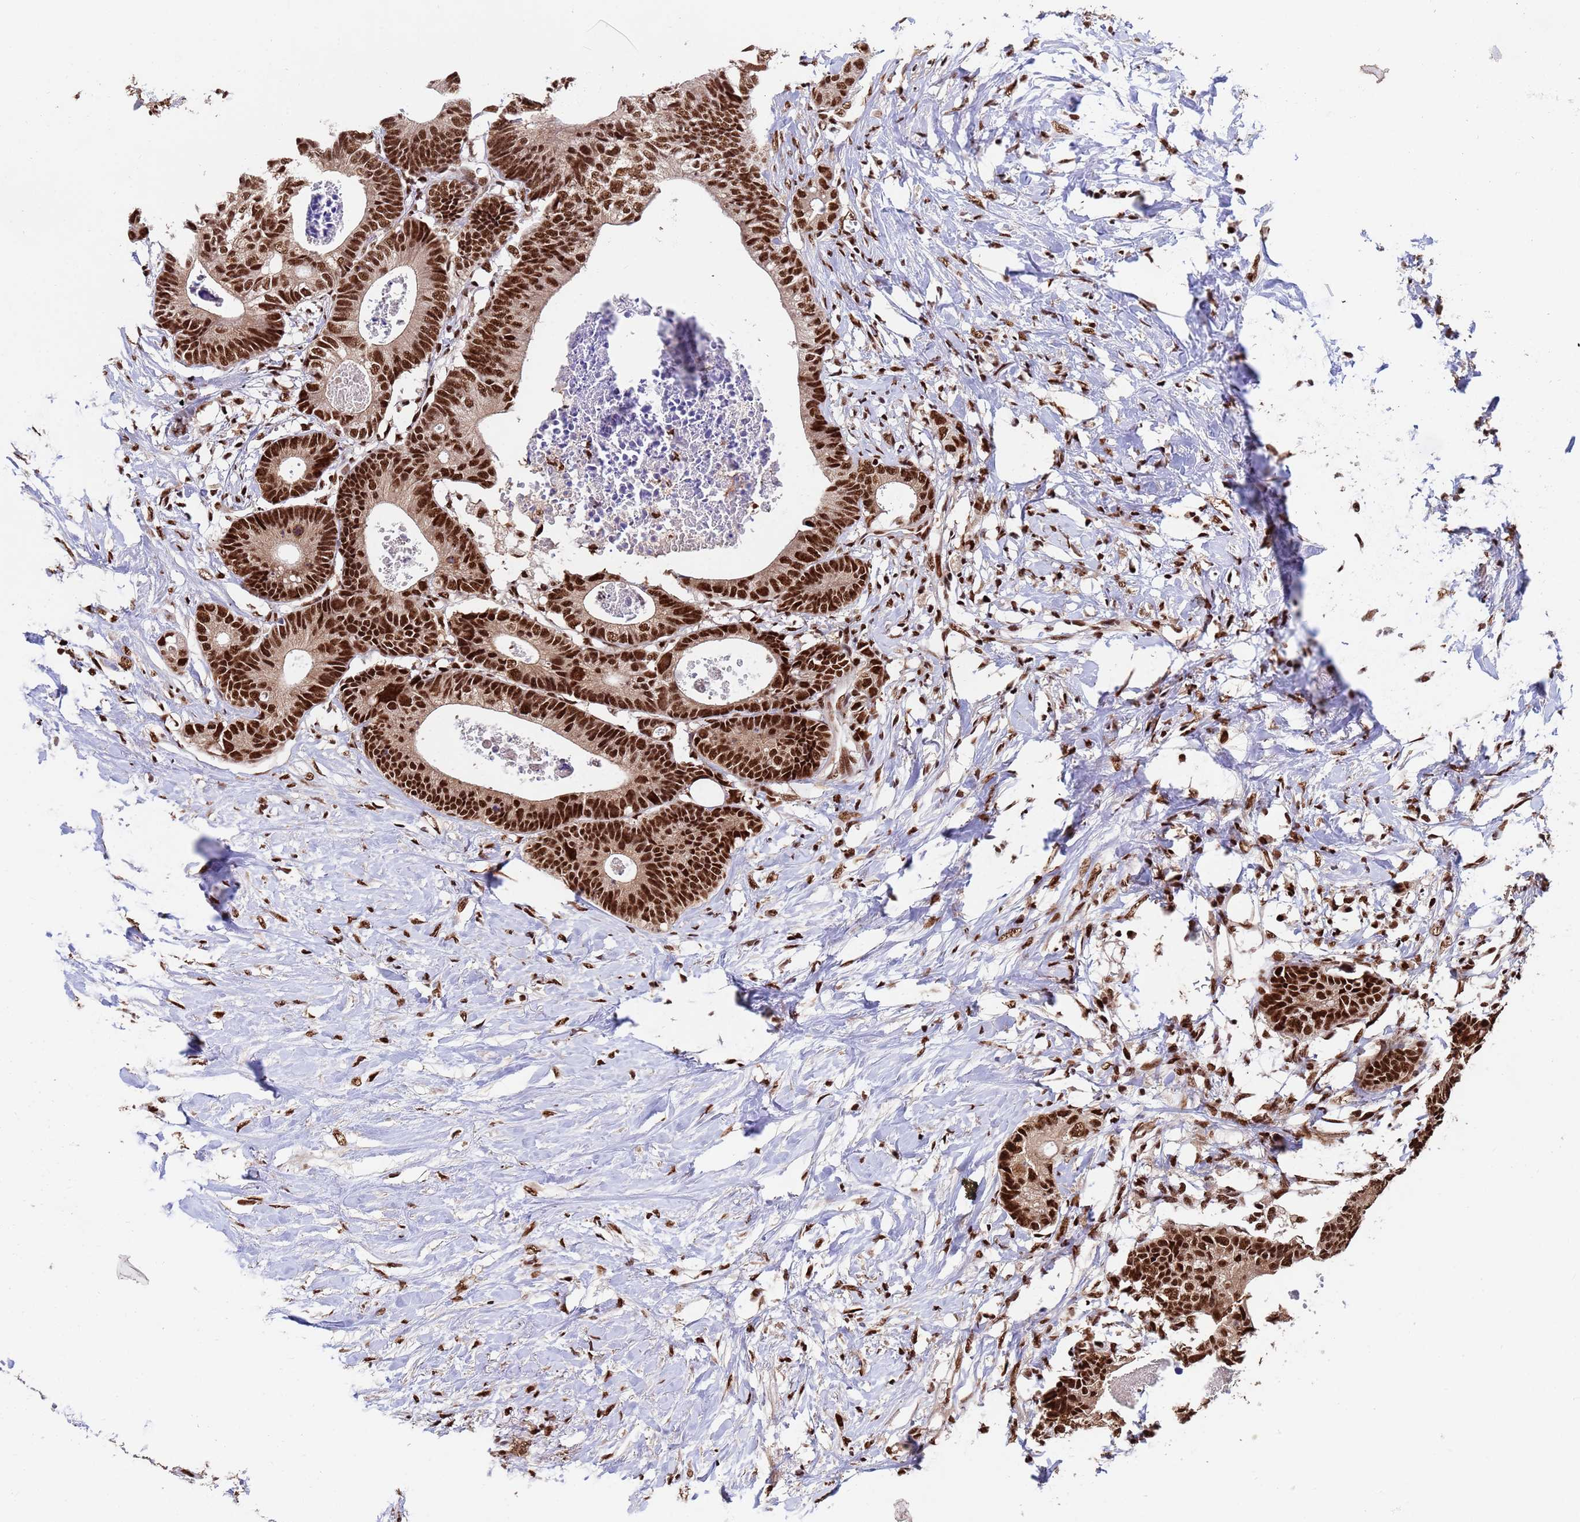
{"staining": {"intensity": "strong", "quantity": ">75%", "location": "nuclear"}, "tissue": "colorectal cancer", "cell_type": "Tumor cells", "image_type": "cancer", "snomed": [{"axis": "morphology", "description": "Adenocarcinoma, NOS"}, {"axis": "topography", "description": "Colon"}], "caption": "Colorectal cancer (adenocarcinoma) stained for a protein (brown) demonstrates strong nuclear positive expression in about >75% of tumor cells.", "gene": "SF3B2", "patient": {"sex": "female", "age": 57}}